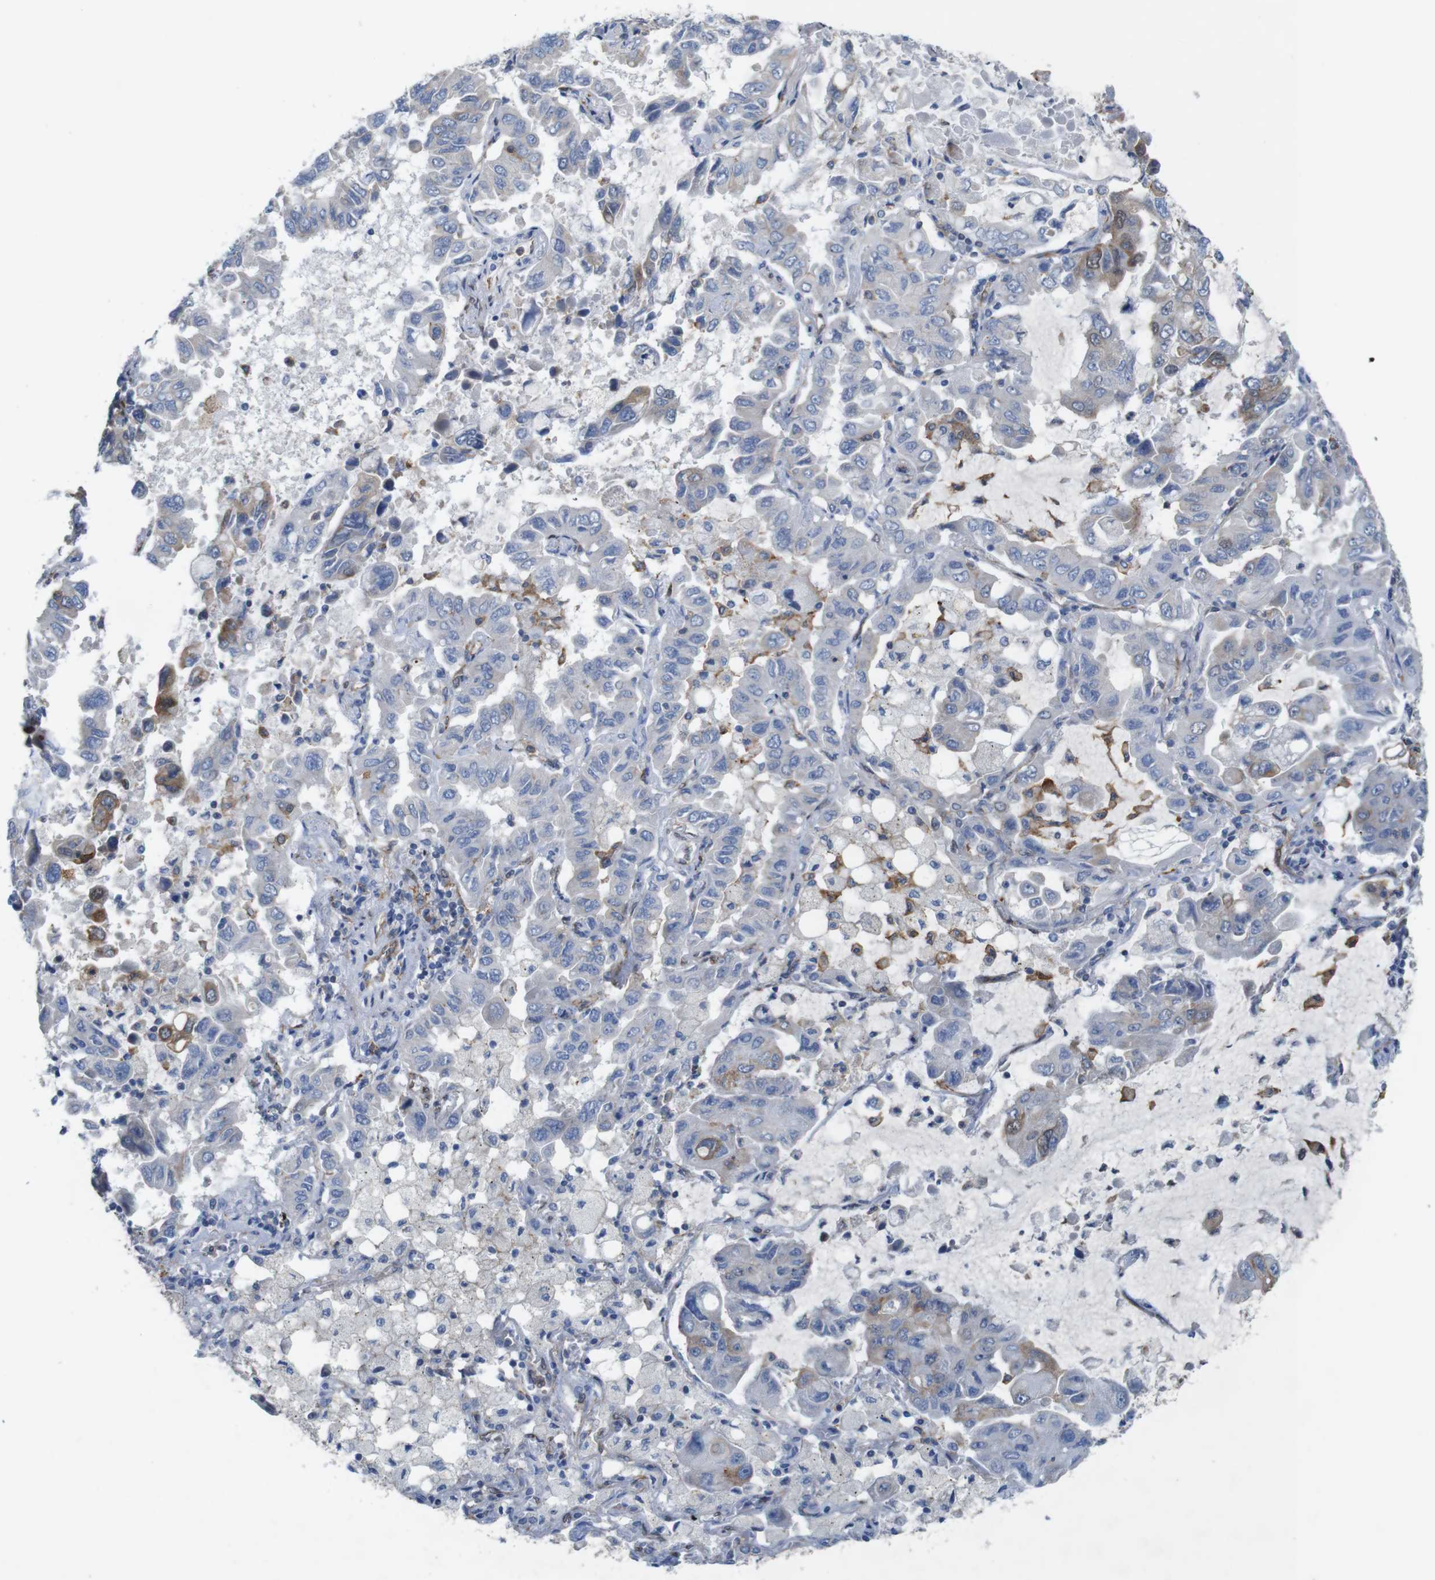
{"staining": {"intensity": "moderate", "quantity": "<25%", "location": "cytoplasmic/membranous"}, "tissue": "lung cancer", "cell_type": "Tumor cells", "image_type": "cancer", "snomed": [{"axis": "morphology", "description": "Adenocarcinoma, NOS"}, {"axis": "topography", "description": "Lung"}], "caption": "Immunohistochemical staining of lung adenocarcinoma shows low levels of moderate cytoplasmic/membranous protein staining in about <25% of tumor cells. (brown staining indicates protein expression, while blue staining denotes nuclei).", "gene": "PTGER4", "patient": {"sex": "male", "age": 64}}